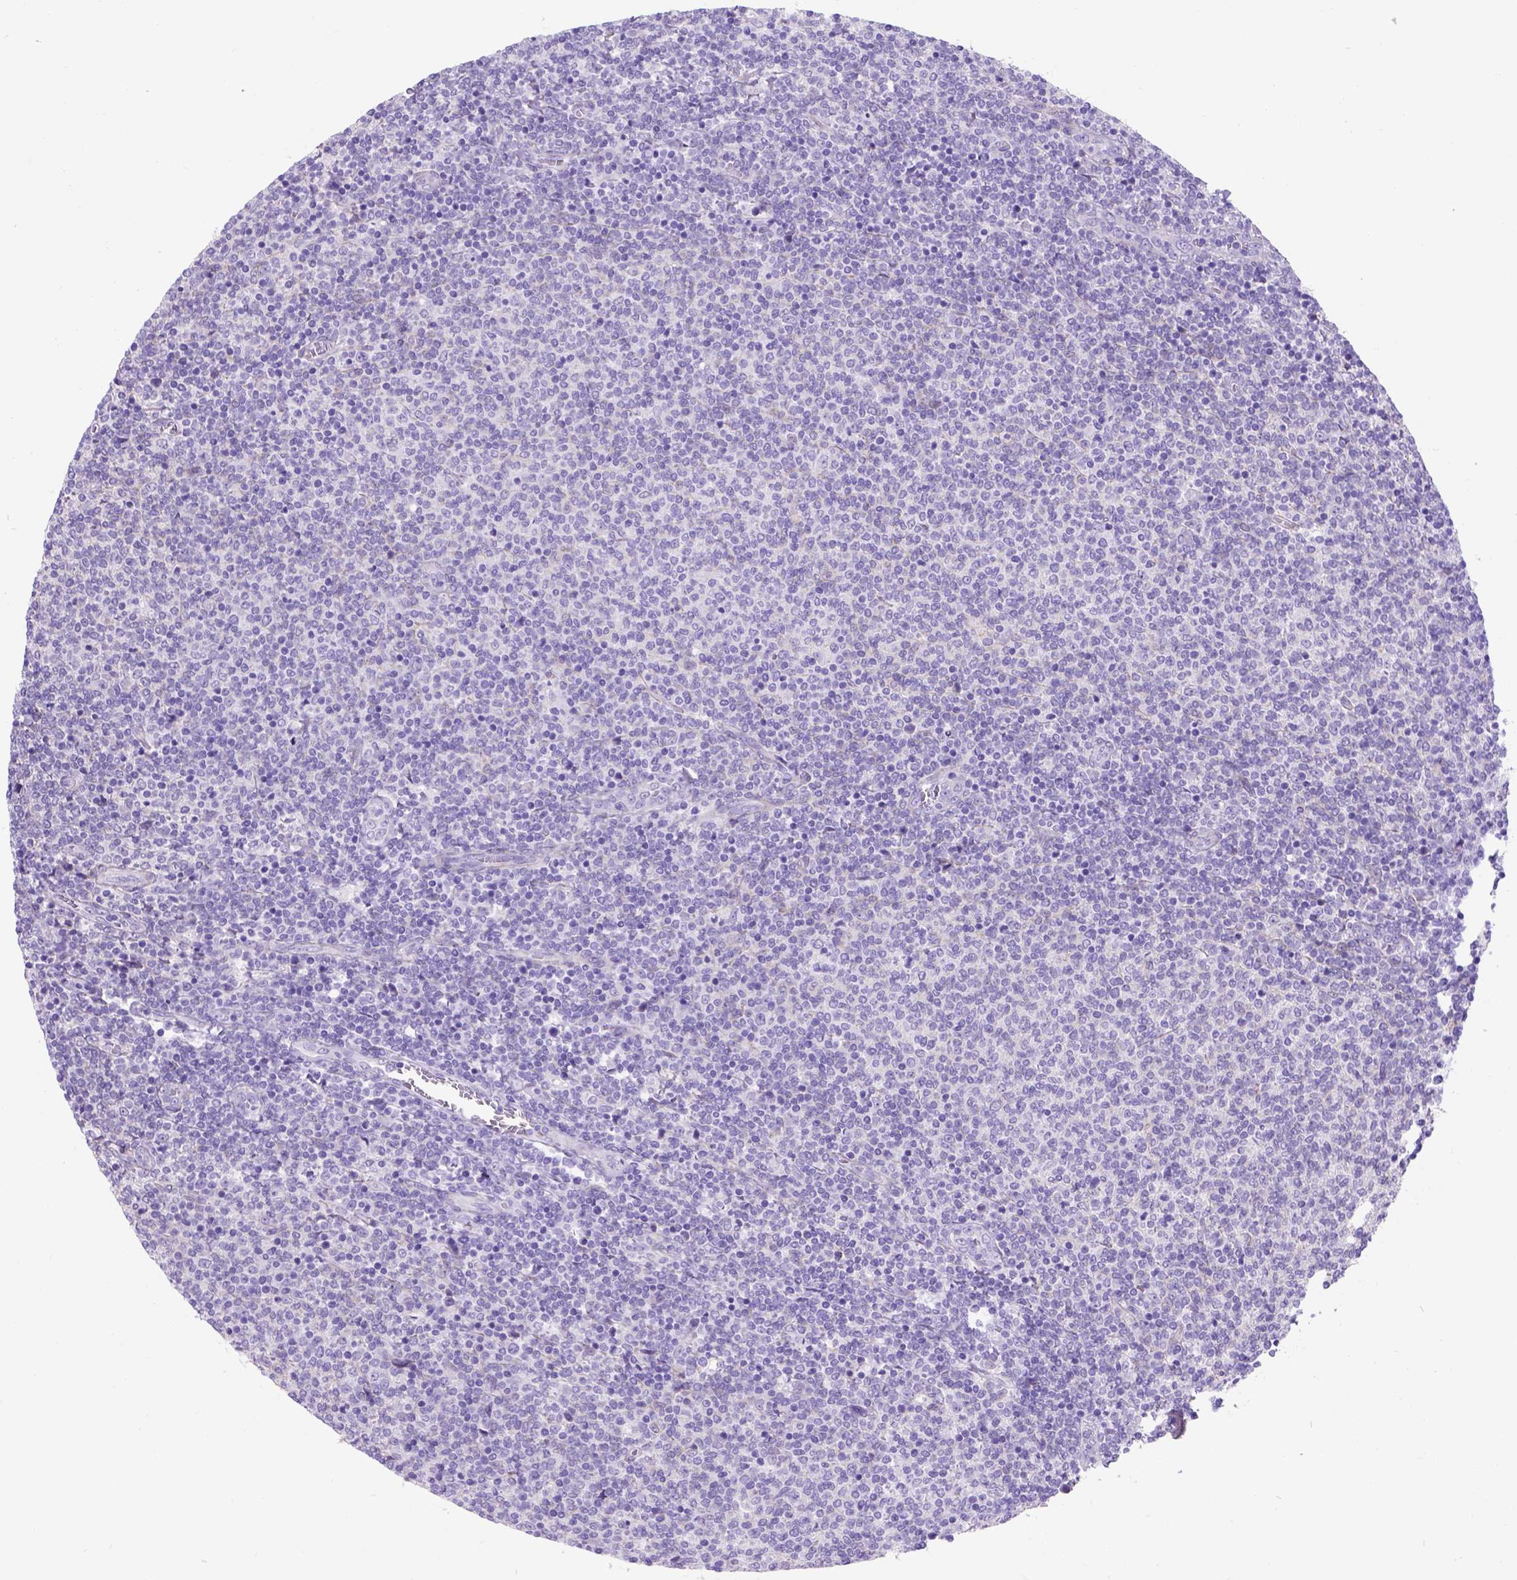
{"staining": {"intensity": "negative", "quantity": "none", "location": "none"}, "tissue": "lymphoma", "cell_type": "Tumor cells", "image_type": "cancer", "snomed": [{"axis": "morphology", "description": "Malignant lymphoma, non-Hodgkin's type, Low grade"}, {"axis": "topography", "description": "Lymph node"}], "caption": "Immunohistochemistry micrograph of human low-grade malignant lymphoma, non-Hodgkin's type stained for a protein (brown), which displays no expression in tumor cells. Nuclei are stained in blue.", "gene": "EGFR", "patient": {"sex": "male", "age": 52}}